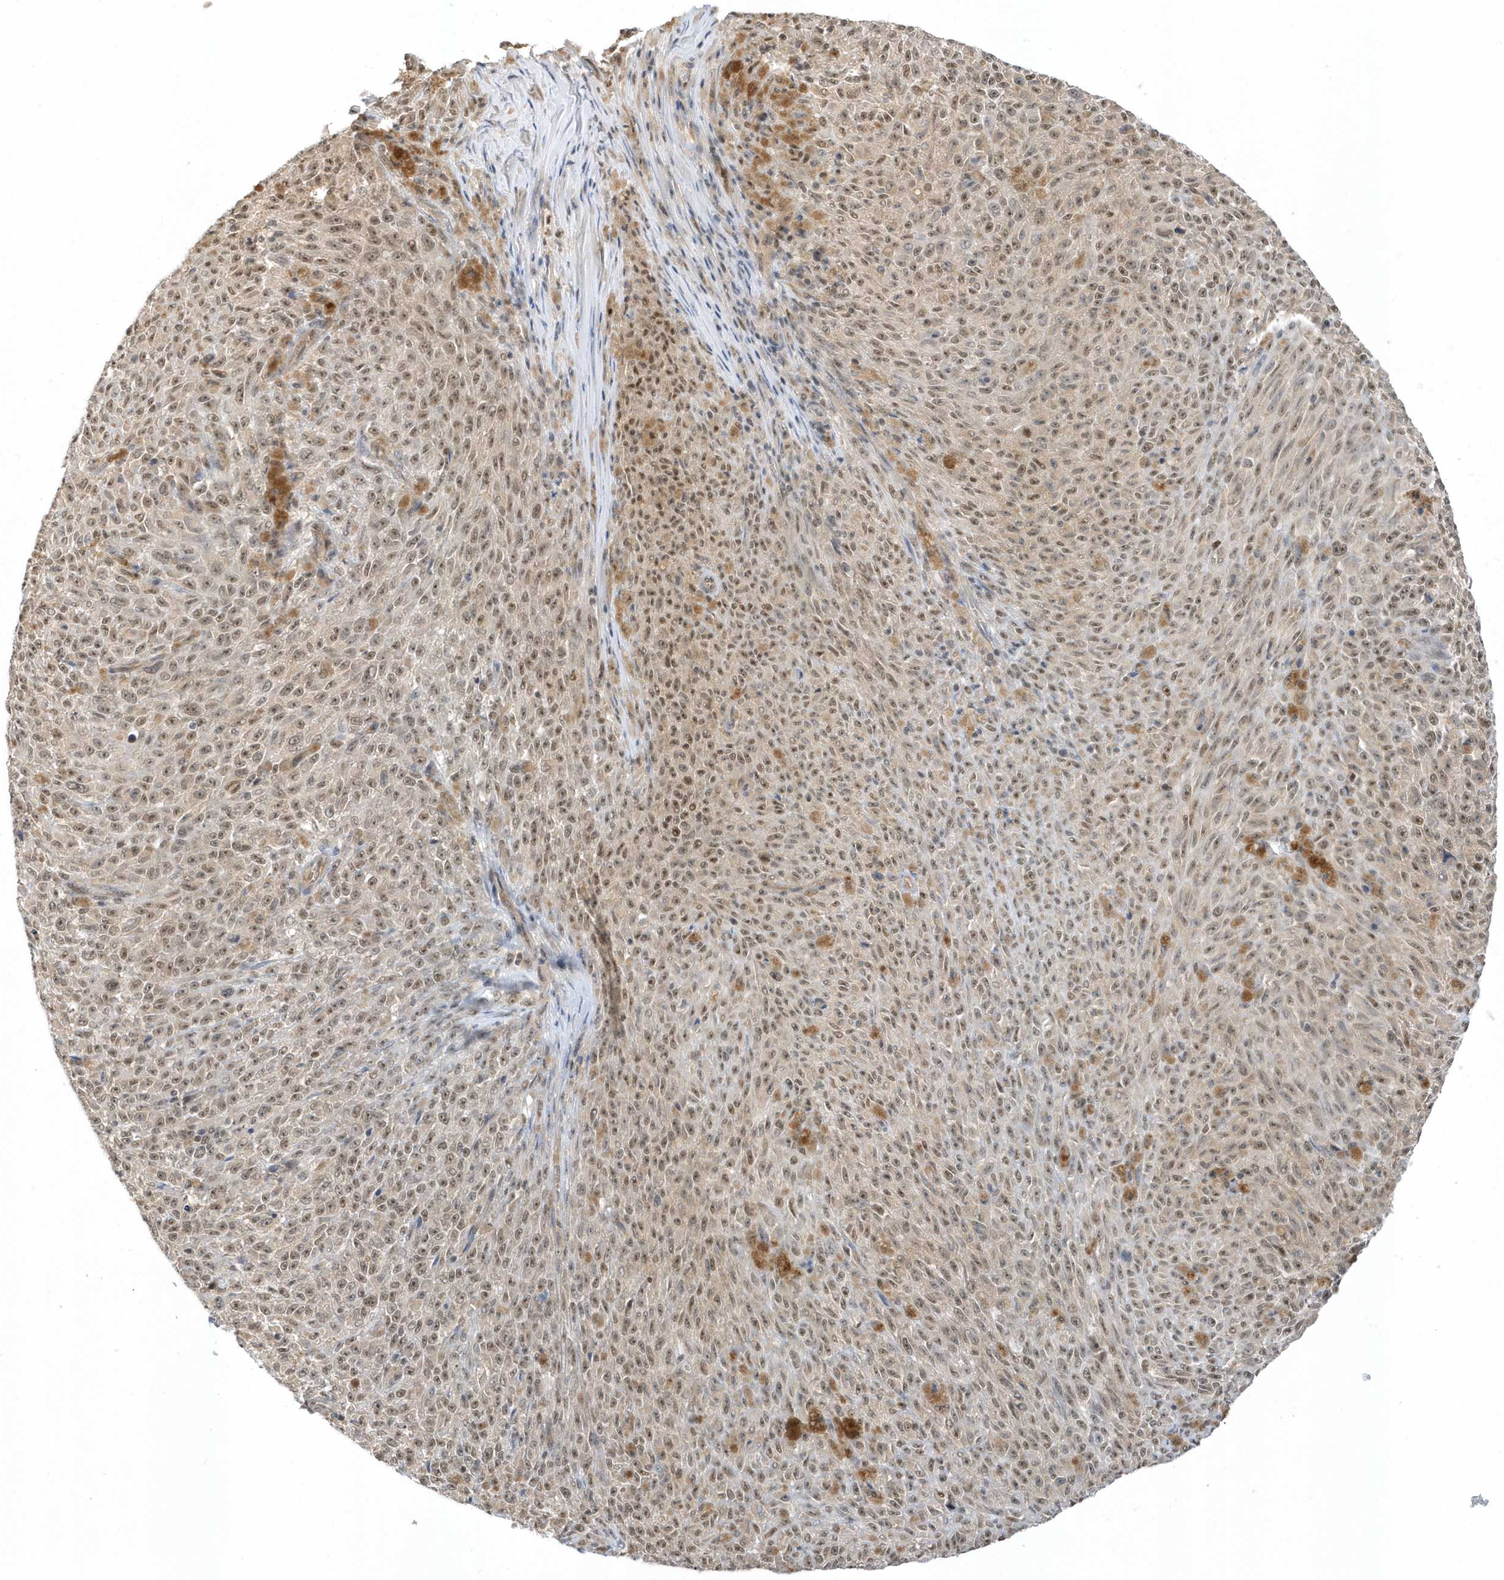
{"staining": {"intensity": "moderate", "quantity": ">75%", "location": "nuclear"}, "tissue": "melanoma", "cell_type": "Tumor cells", "image_type": "cancer", "snomed": [{"axis": "morphology", "description": "Malignant melanoma, NOS"}, {"axis": "topography", "description": "Skin"}], "caption": "Melanoma was stained to show a protein in brown. There is medium levels of moderate nuclear expression in approximately >75% of tumor cells.", "gene": "ZNF740", "patient": {"sex": "female", "age": 82}}